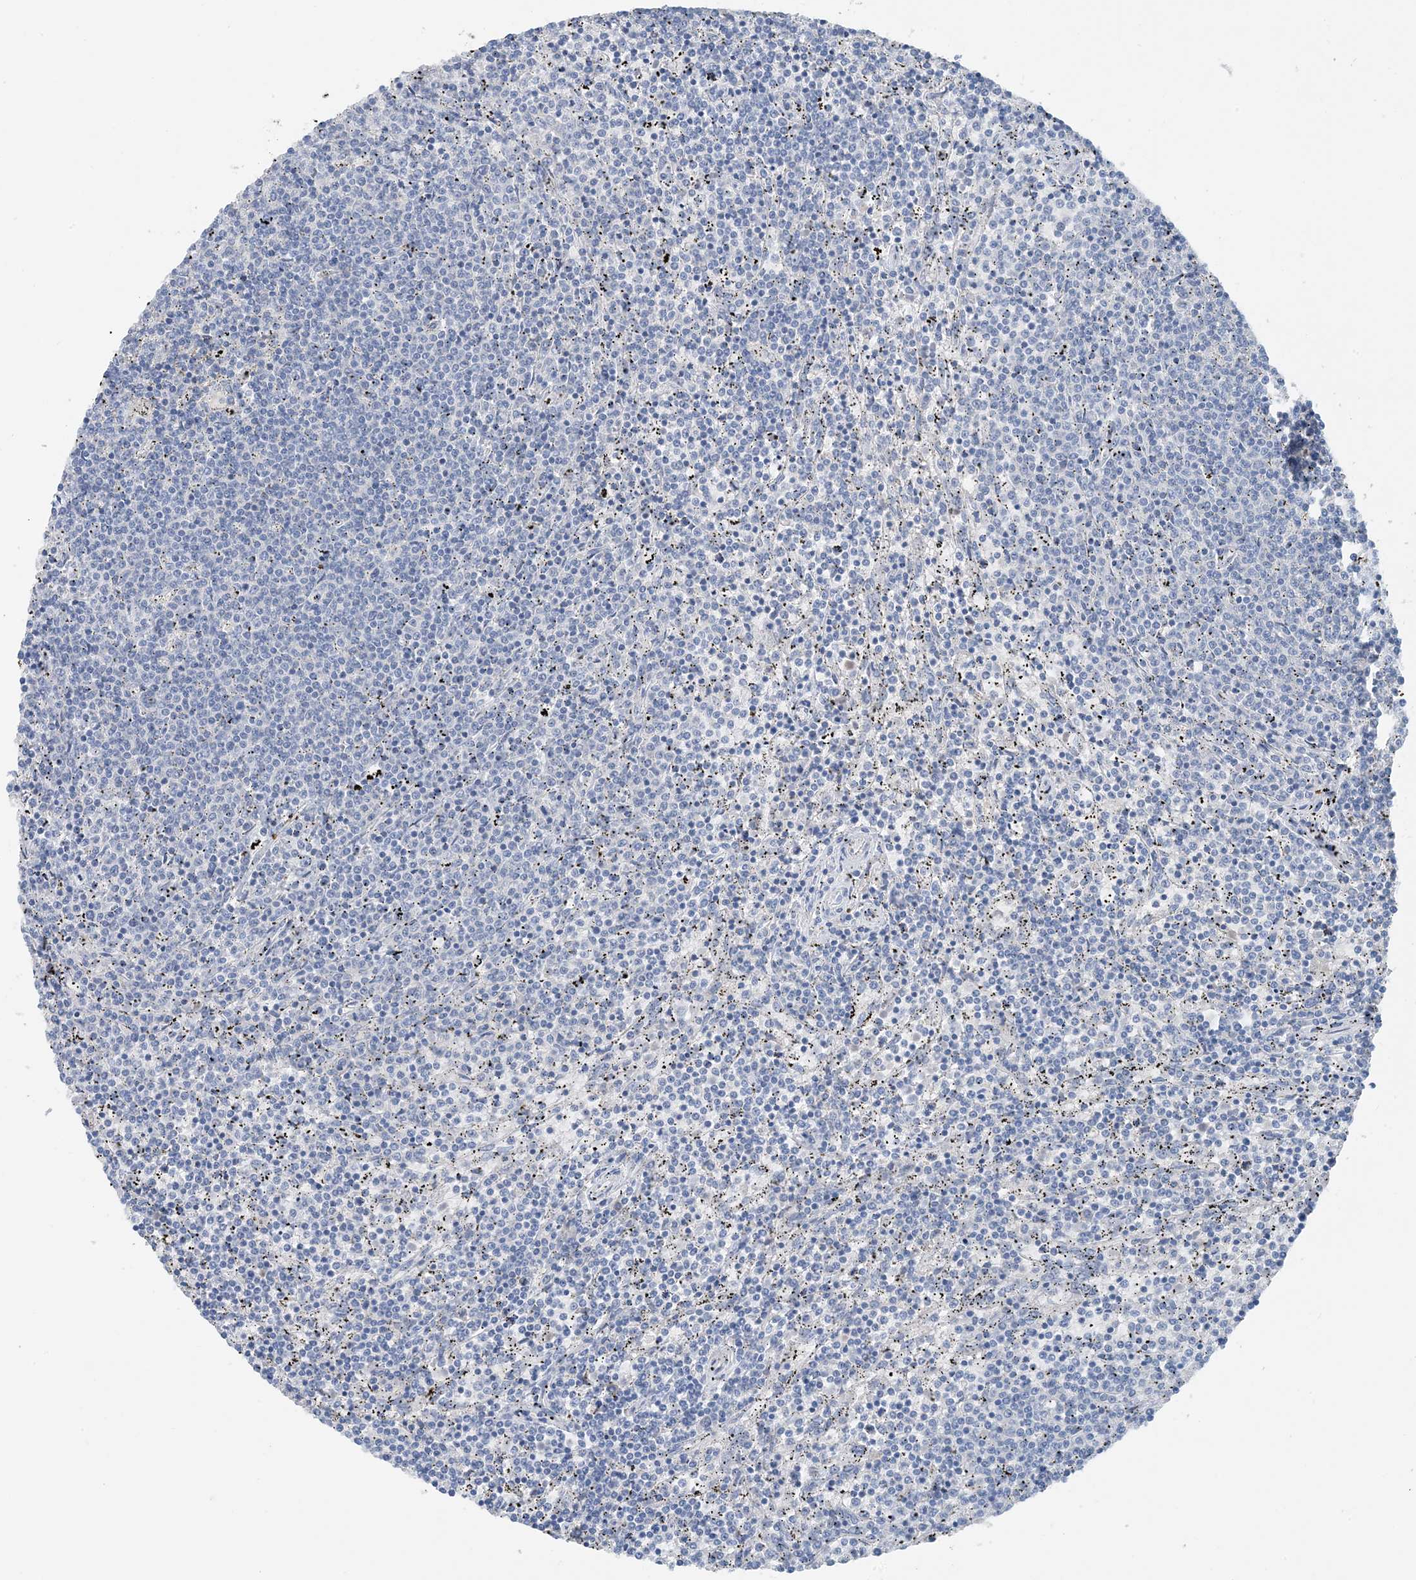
{"staining": {"intensity": "negative", "quantity": "none", "location": "none"}, "tissue": "lymphoma", "cell_type": "Tumor cells", "image_type": "cancer", "snomed": [{"axis": "morphology", "description": "Malignant lymphoma, non-Hodgkin's type, Low grade"}, {"axis": "topography", "description": "Spleen"}], "caption": "A high-resolution photomicrograph shows immunohistochemistry (IHC) staining of malignant lymphoma, non-Hodgkin's type (low-grade), which shows no significant staining in tumor cells.", "gene": "CTRL", "patient": {"sex": "female", "age": 50}}